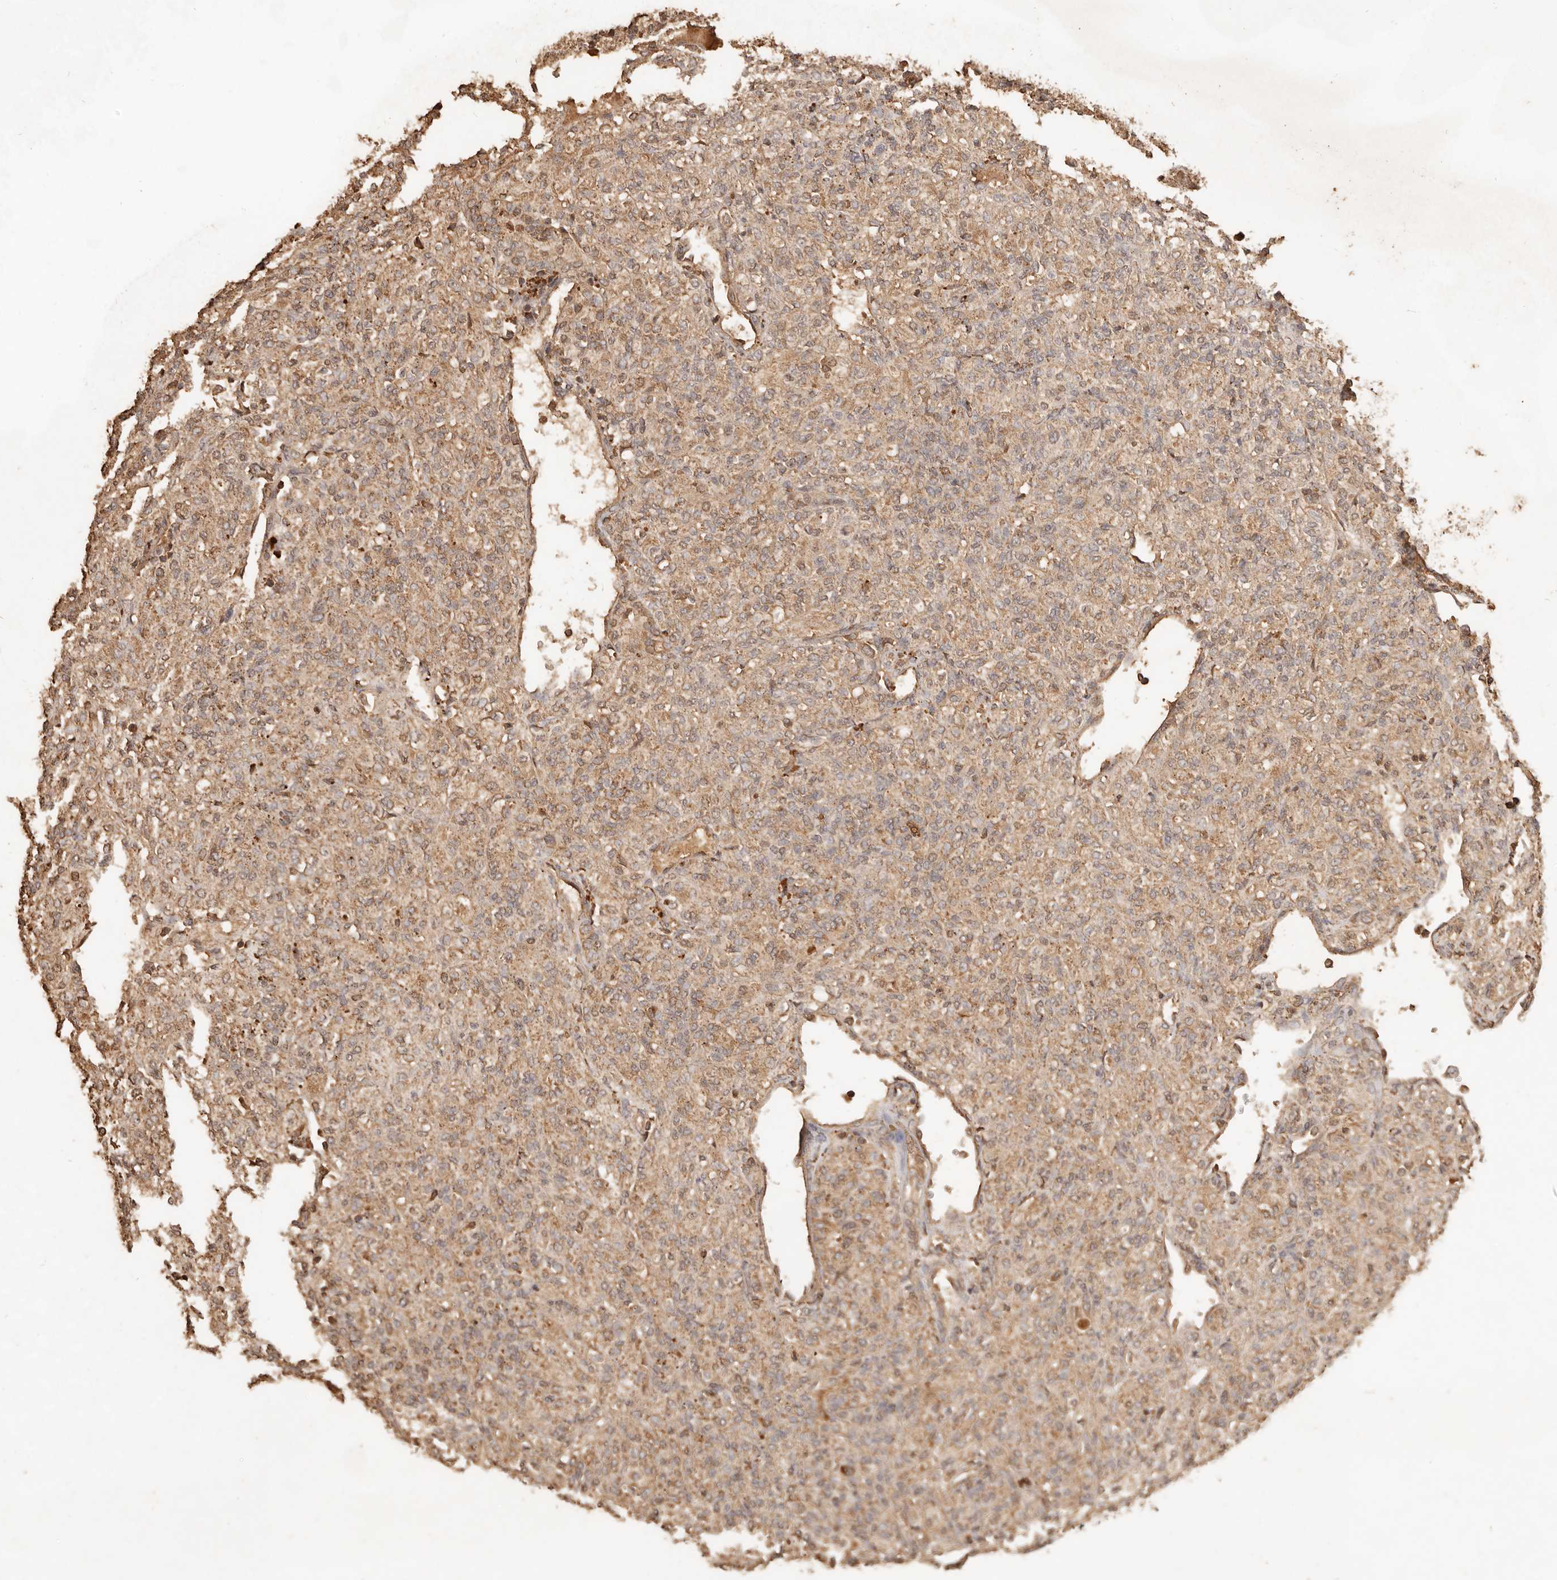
{"staining": {"intensity": "moderate", "quantity": ">75%", "location": "cytoplasmic/membranous"}, "tissue": "renal cancer", "cell_type": "Tumor cells", "image_type": "cancer", "snomed": [{"axis": "morphology", "description": "Adenocarcinoma, NOS"}, {"axis": "topography", "description": "Kidney"}], "caption": "Protein expression by IHC shows moderate cytoplasmic/membranous staining in approximately >75% of tumor cells in renal cancer.", "gene": "FAM180B", "patient": {"sex": "male", "age": 77}}